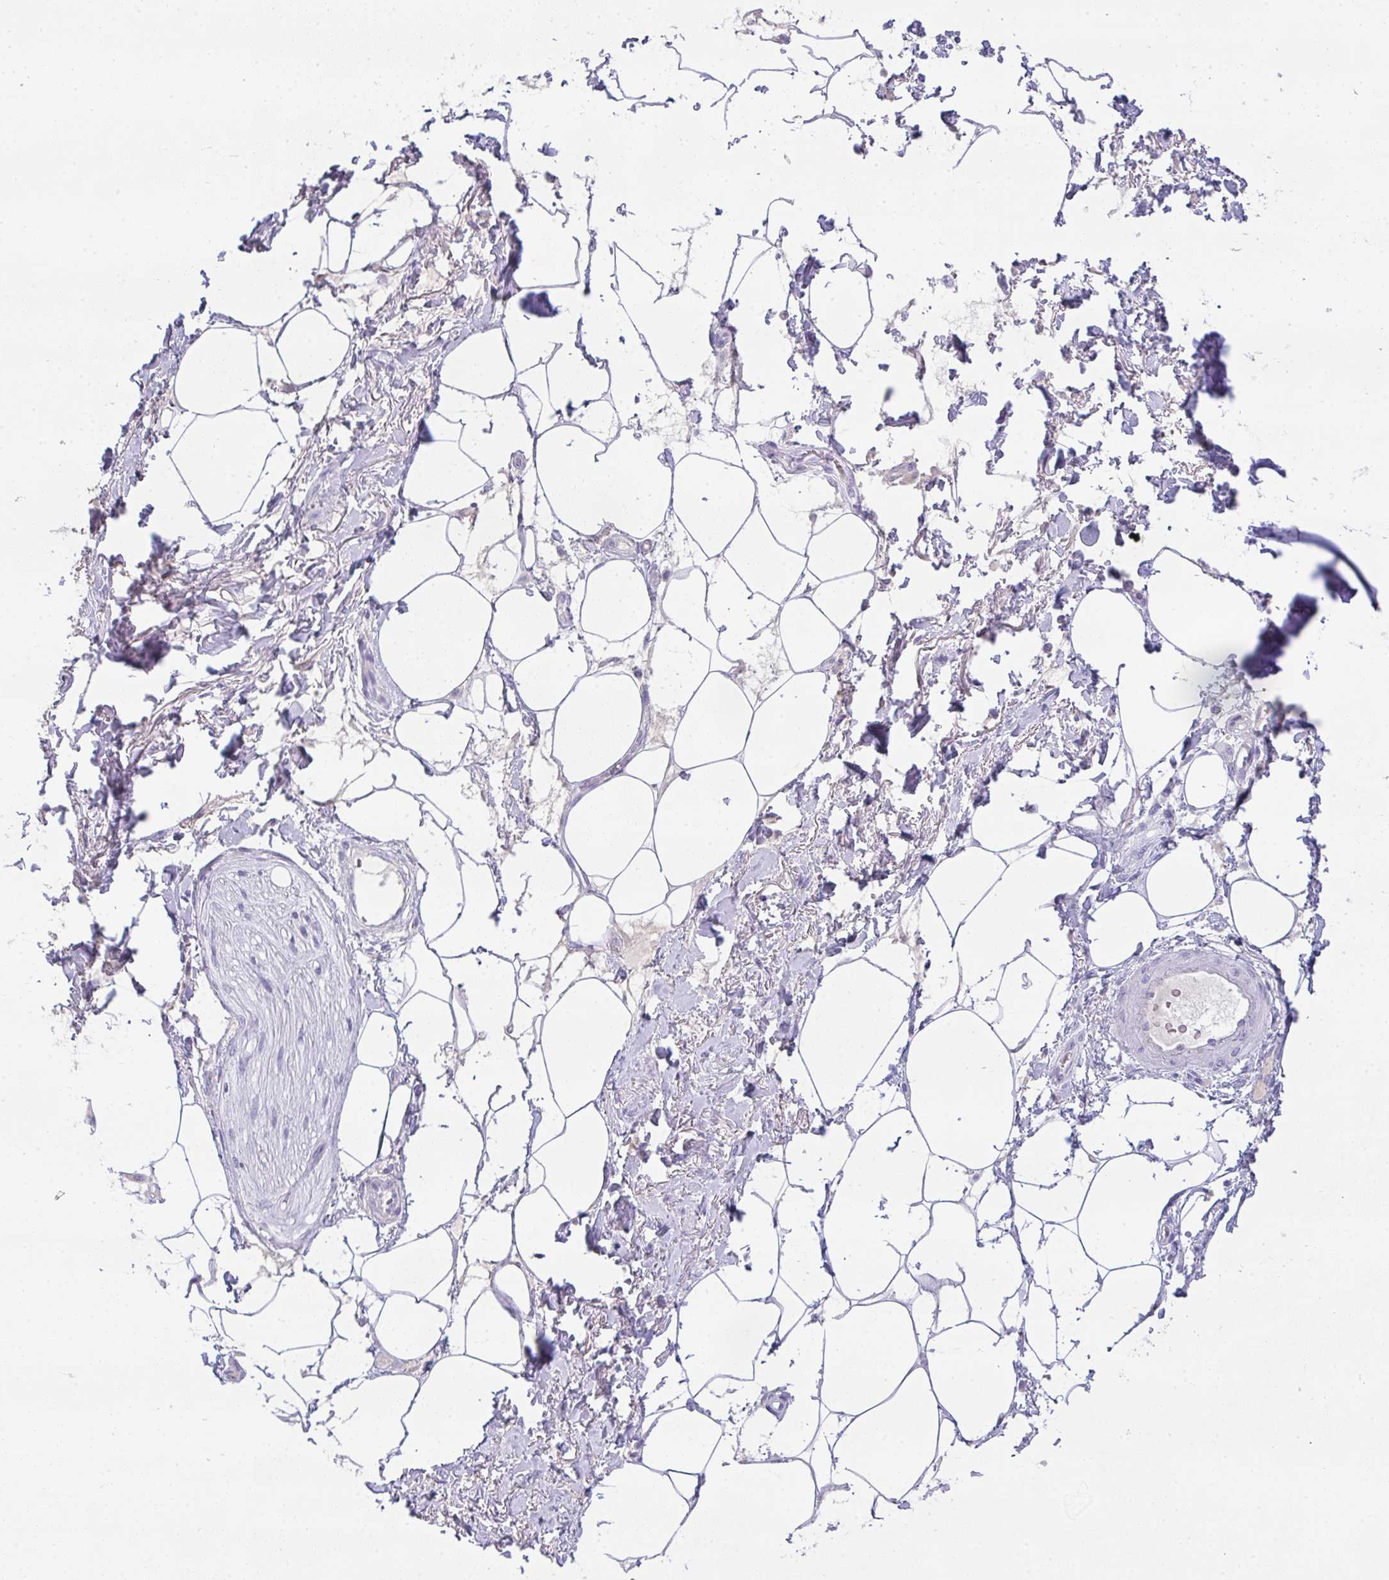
{"staining": {"intensity": "negative", "quantity": "none", "location": "none"}, "tissue": "adipose tissue", "cell_type": "Adipocytes", "image_type": "normal", "snomed": [{"axis": "morphology", "description": "Normal tissue, NOS"}, {"axis": "topography", "description": "Vagina"}, {"axis": "topography", "description": "Peripheral nerve tissue"}], "caption": "DAB immunohistochemical staining of benign human adipose tissue displays no significant positivity in adipocytes. (IHC, brightfield microscopy, high magnification).", "gene": "COX7B", "patient": {"sex": "female", "age": 71}}